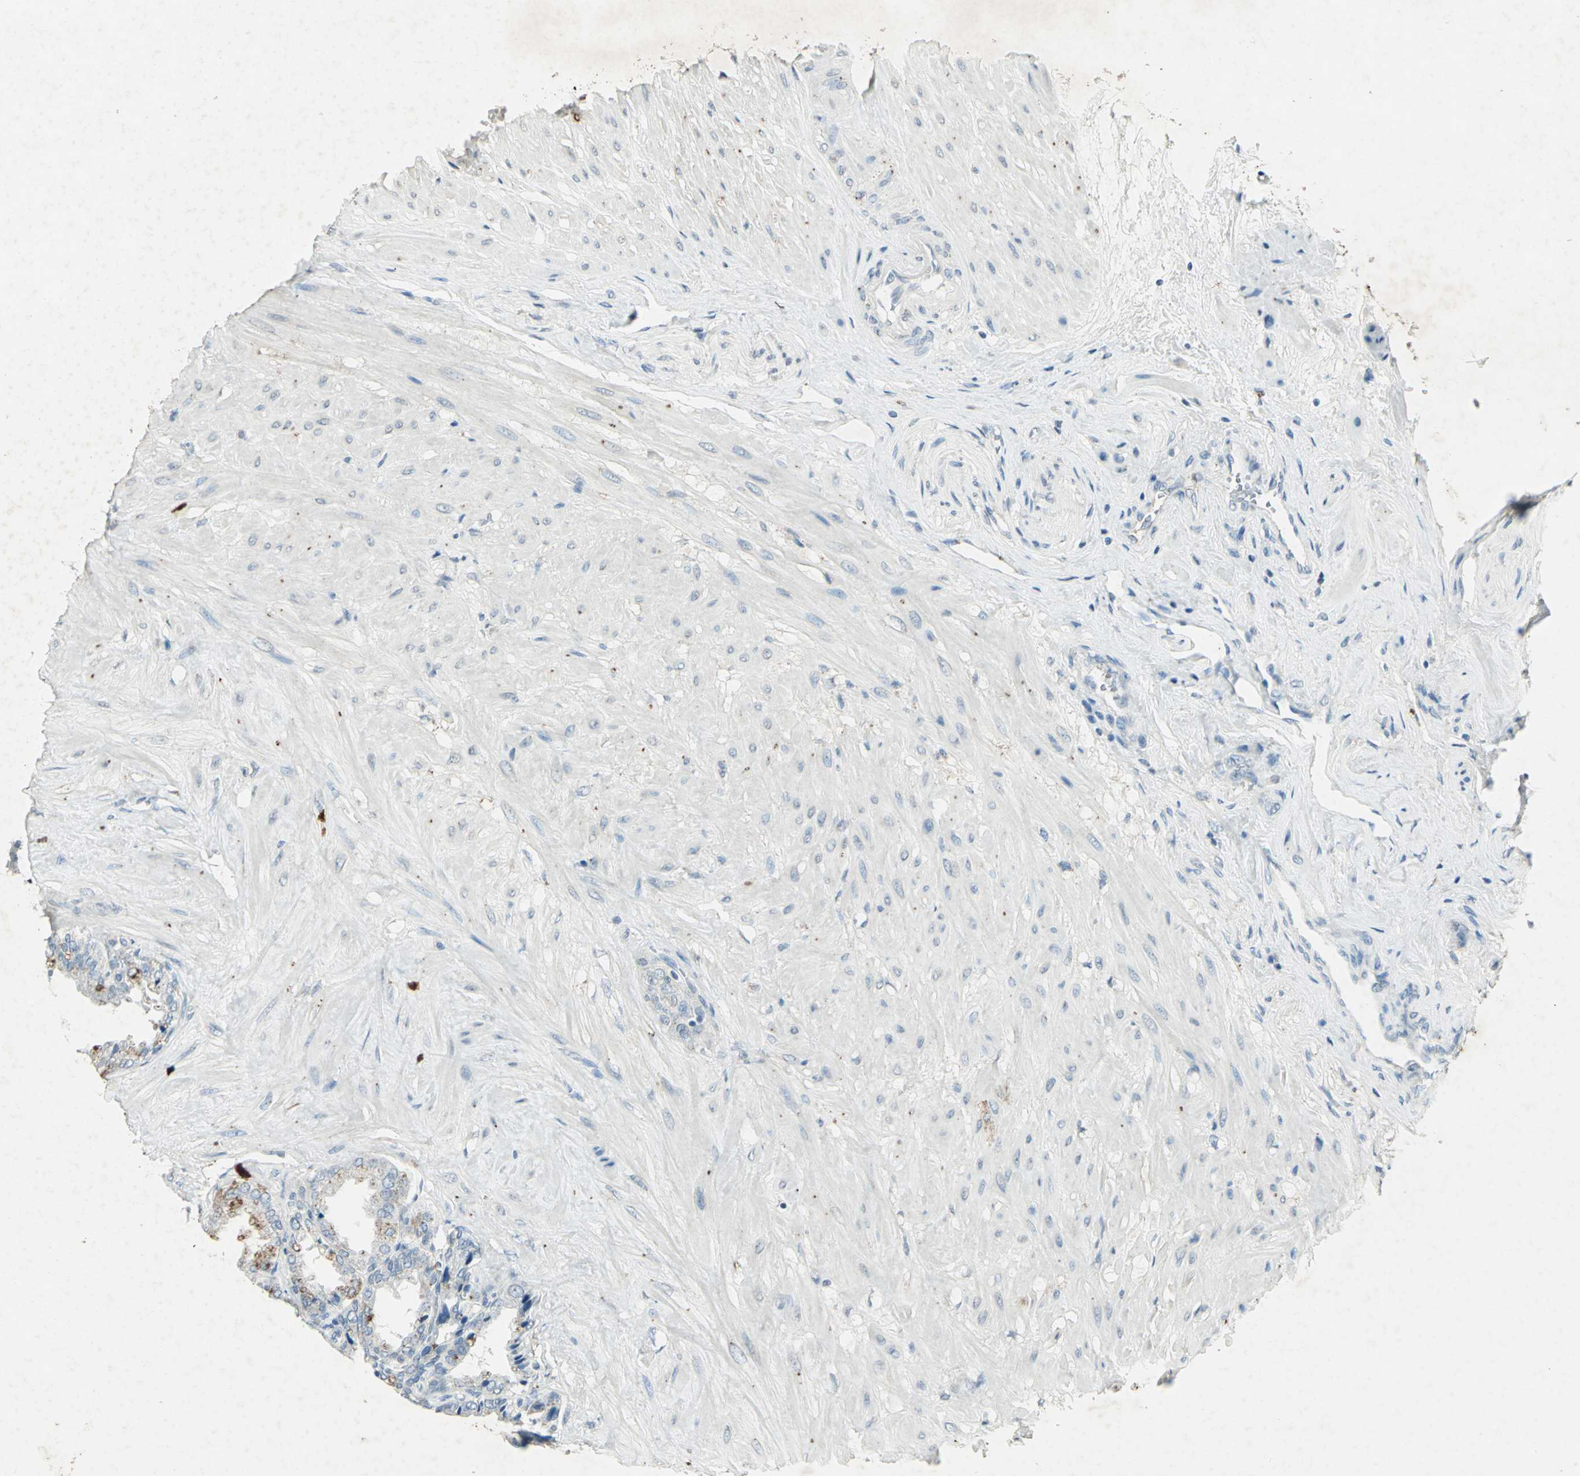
{"staining": {"intensity": "strong", "quantity": "<25%", "location": "cytoplasmic/membranous"}, "tissue": "seminal vesicle", "cell_type": "Glandular cells", "image_type": "normal", "snomed": [{"axis": "morphology", "description": "Normal tissue, NOS"}, {"axis": "topography", "description": "Seminal veicle"}], "caption": "Approximately <25% of glandular cells in unremarkable seminal vesicle exhibit strong cytoplasmic/membranous protein positivity as visualized by brown immunohistochemical staining.", "gene": "CAMK2B", "patient": {"sex": "male", "age": 46}}